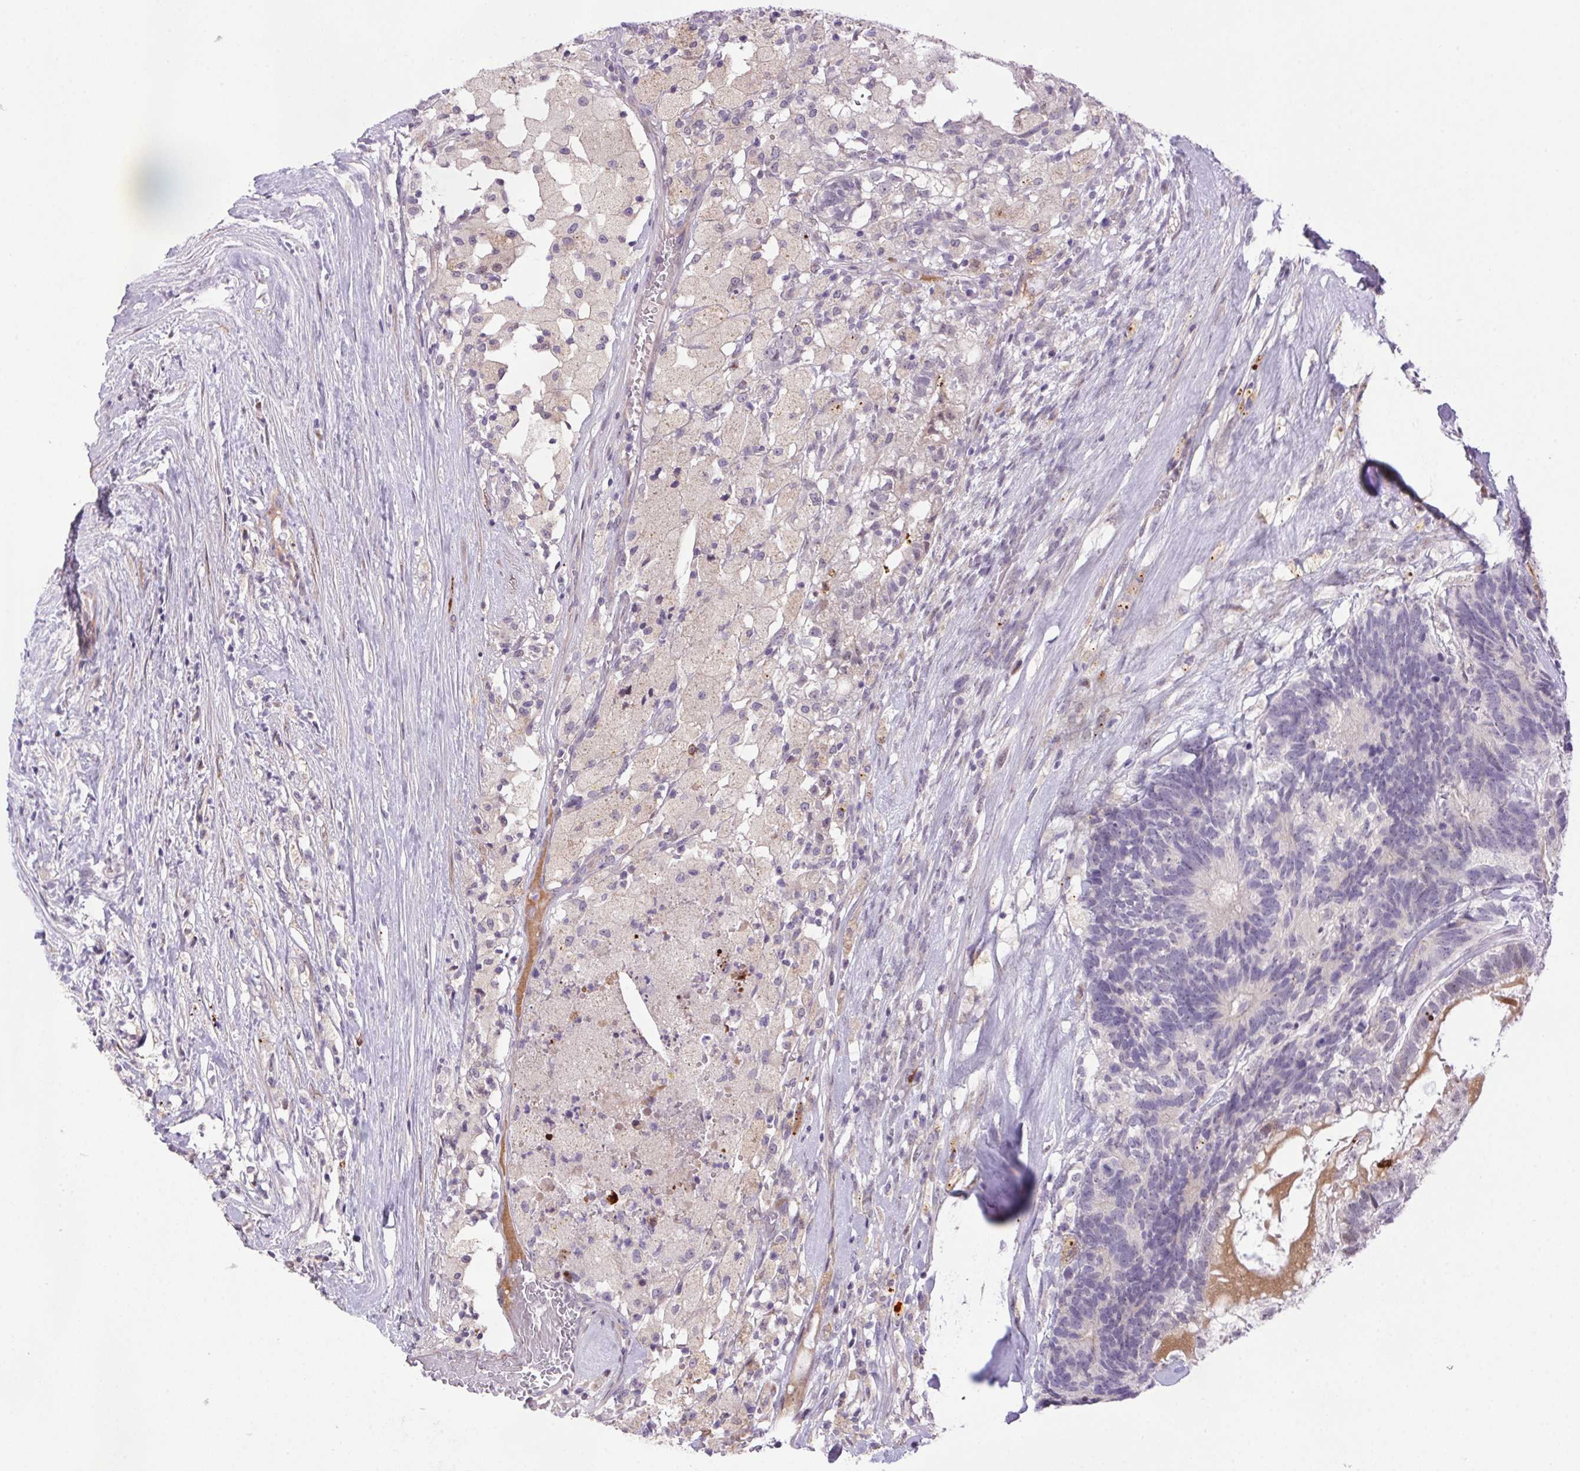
{"staining": {"intensity": "negative", "quantity": "none", "location": "none"}, "tissue": "testis cancer", "cell_type": "Tumor cells", "image_type": "cancer", "snomed": [{"axis": "morphology", "description": "Seminoma, NOS"}, {"axis": "morphology", "description": "Carcinoma, Embryonal, NOS"}, {"axis": "topography", "description": "Testis"}], "caption": "This histopathology image is of seminoma (testis) stained with immunohistochemistry (IHC) to label a protein in brown with the nuclei are counter-stained blue. There is no positivity in tumor cells. (Brightfield microscopy of DAB (3,3'-diaminobenzidine) IHC at high magnification).", "gene": "LRRTM1", "patient": {"sex": "male", "age": 41}}